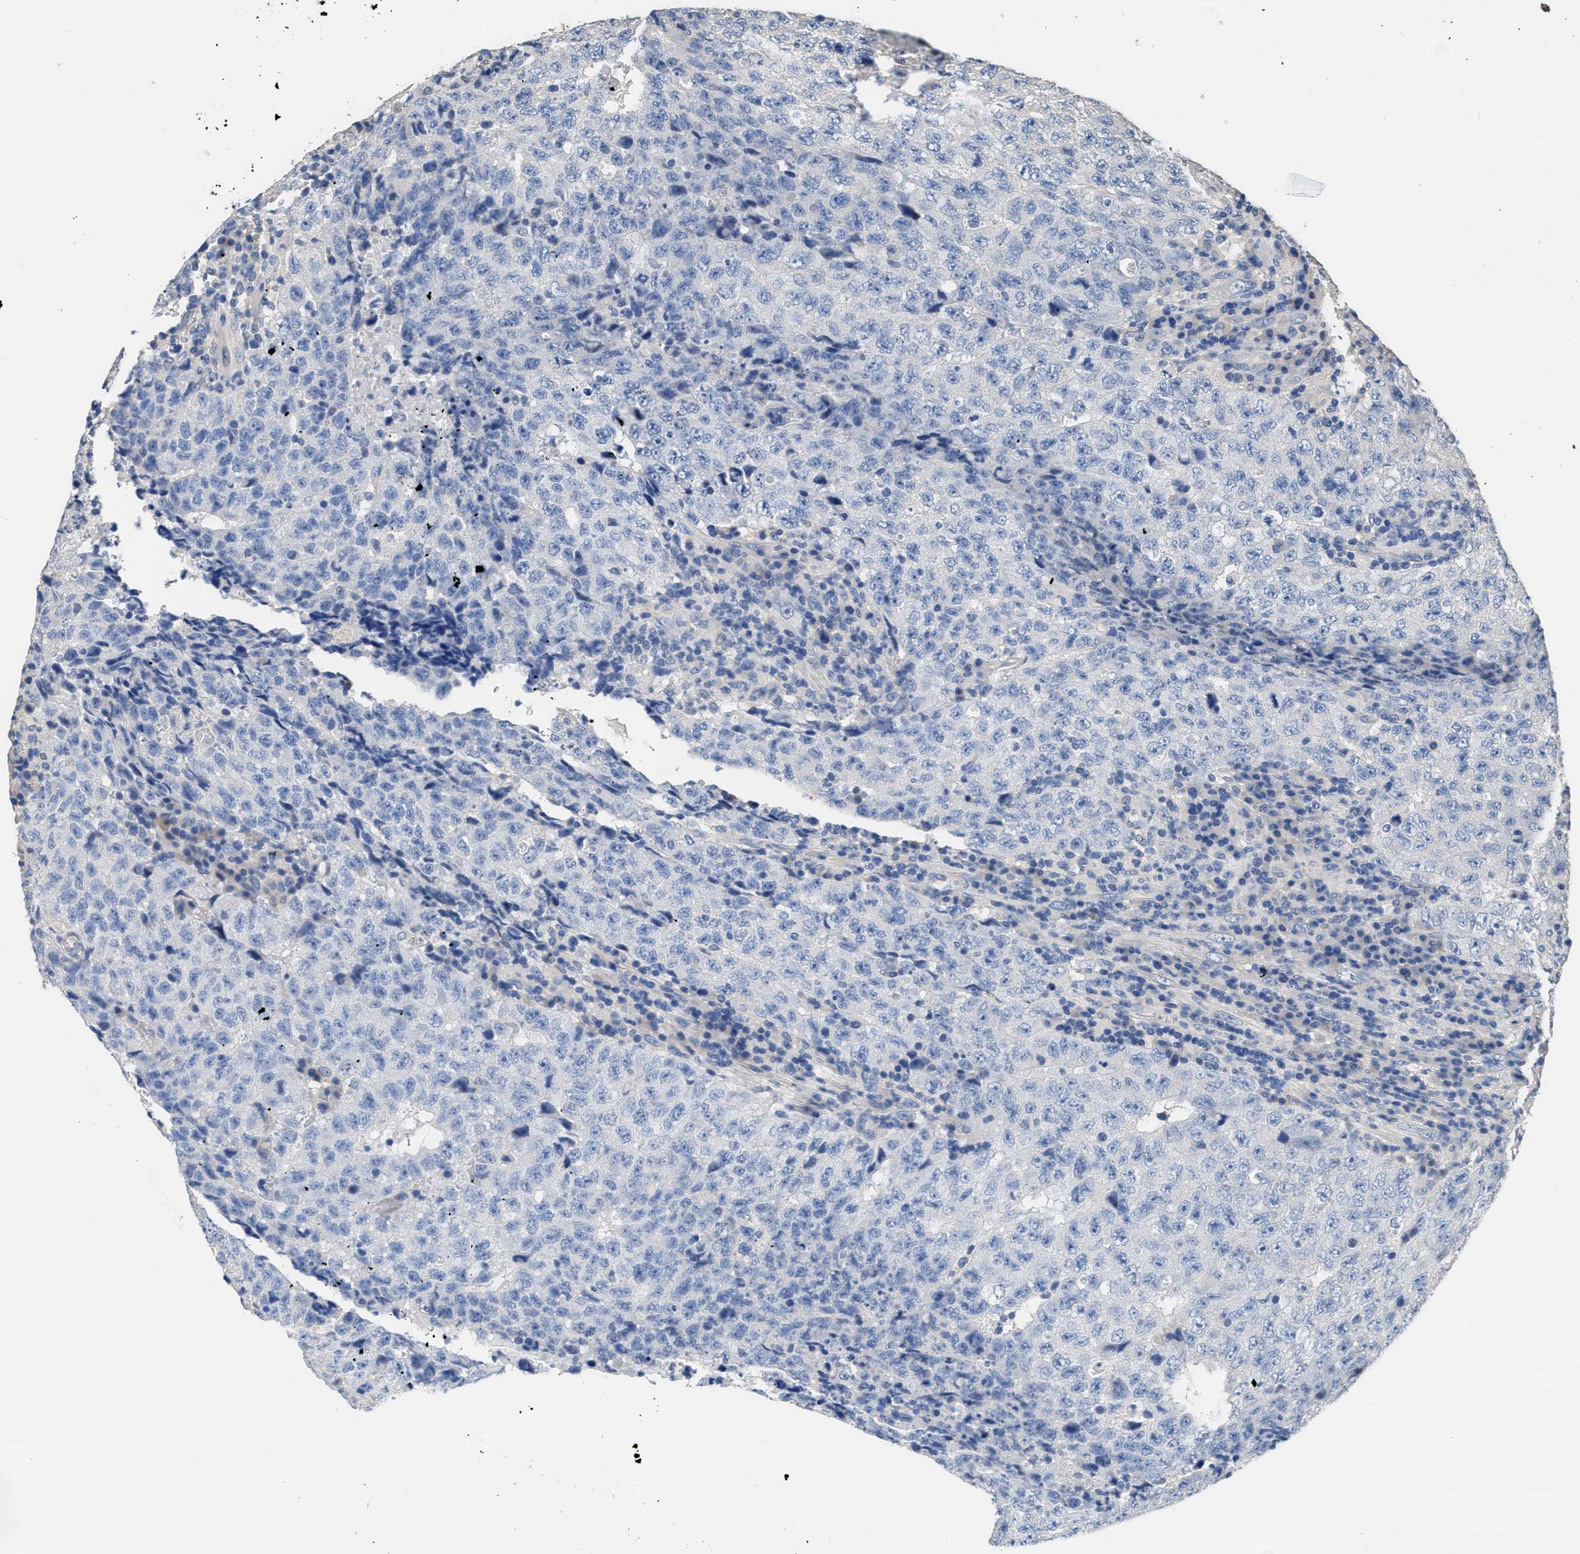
{"staining": {"intensity": "negative", "quantity": "none", "location": "none"}, "tissue": "testis cancer", "cell_type": "Tumor cells", "image_type": "cancer", "snomed": [{"axis": "morphology", "description": "Necrosis, NOS"}, {"axis": "morphology", "description": "Carcinoma, Embryonal, NOS"}, {"axis": "topography", "description": "Testis"}], "caption": "An image of human embryonal carcinoma (testis) is negative for staining in tumor cells.", "gene": "CA9", "patient": {"sex": "male", "age": 19}}